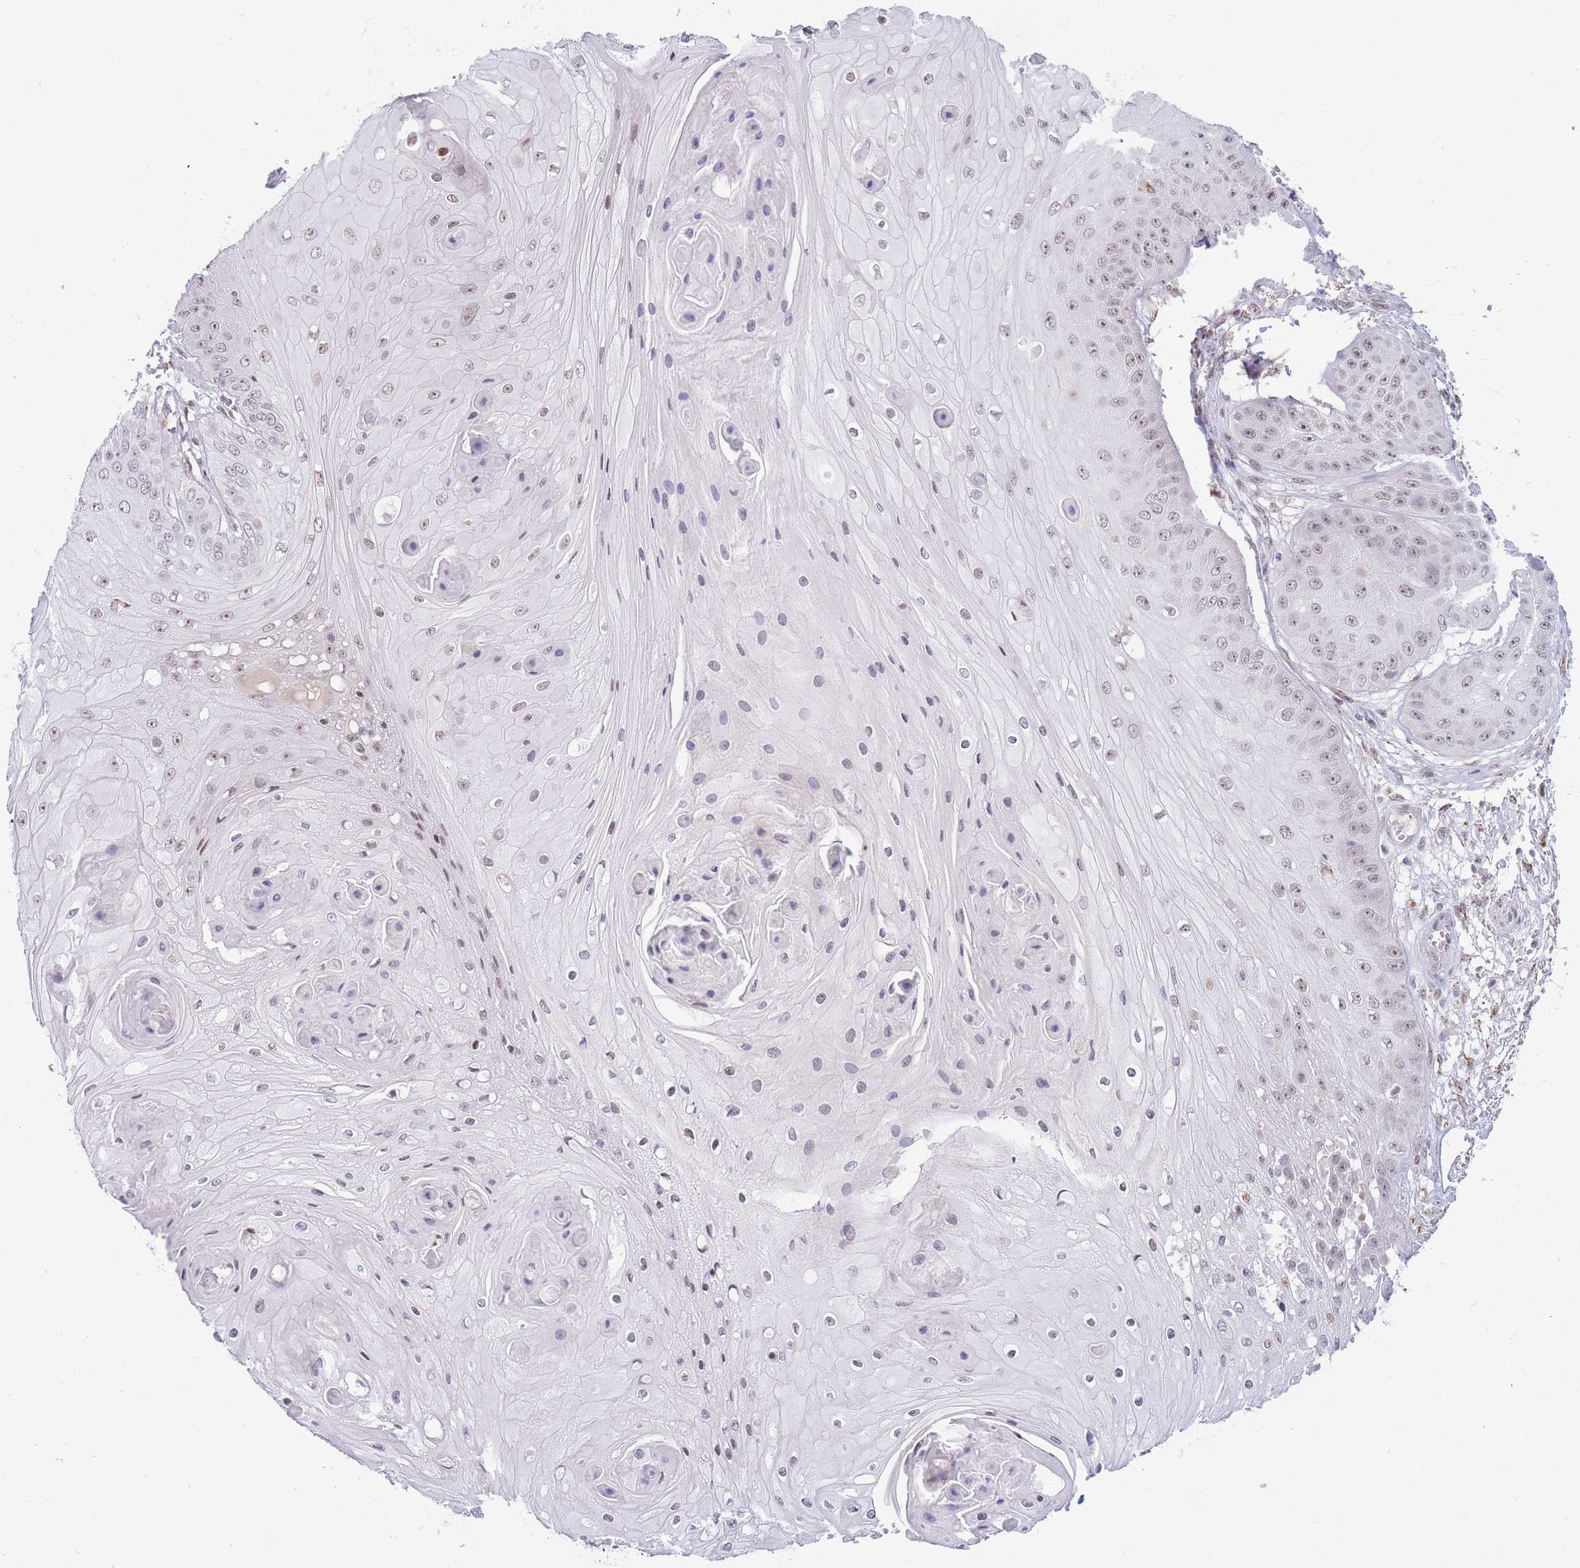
{"staining": {"intensity": "moderate", "quantity": "25%-75%", "location": "nuclear"}, "tissue": "skin cancer", "cell_type": "Tumor cells", "image_type": "cancer", "snomed": [{"axis": "morphology", "description": "Squamous cell carcinoma, NOS"}, {"axis": "topography", "description": "Skin"}], "caption": "About 25%-75% of tumor cells in squamous cell carcinoma (skin) reveal moderate nuclear protein positivity as visualized by brown immunohistochemical staining.", "gene": "TARBP2", "patient": {"sex": "male", "age": 70}}